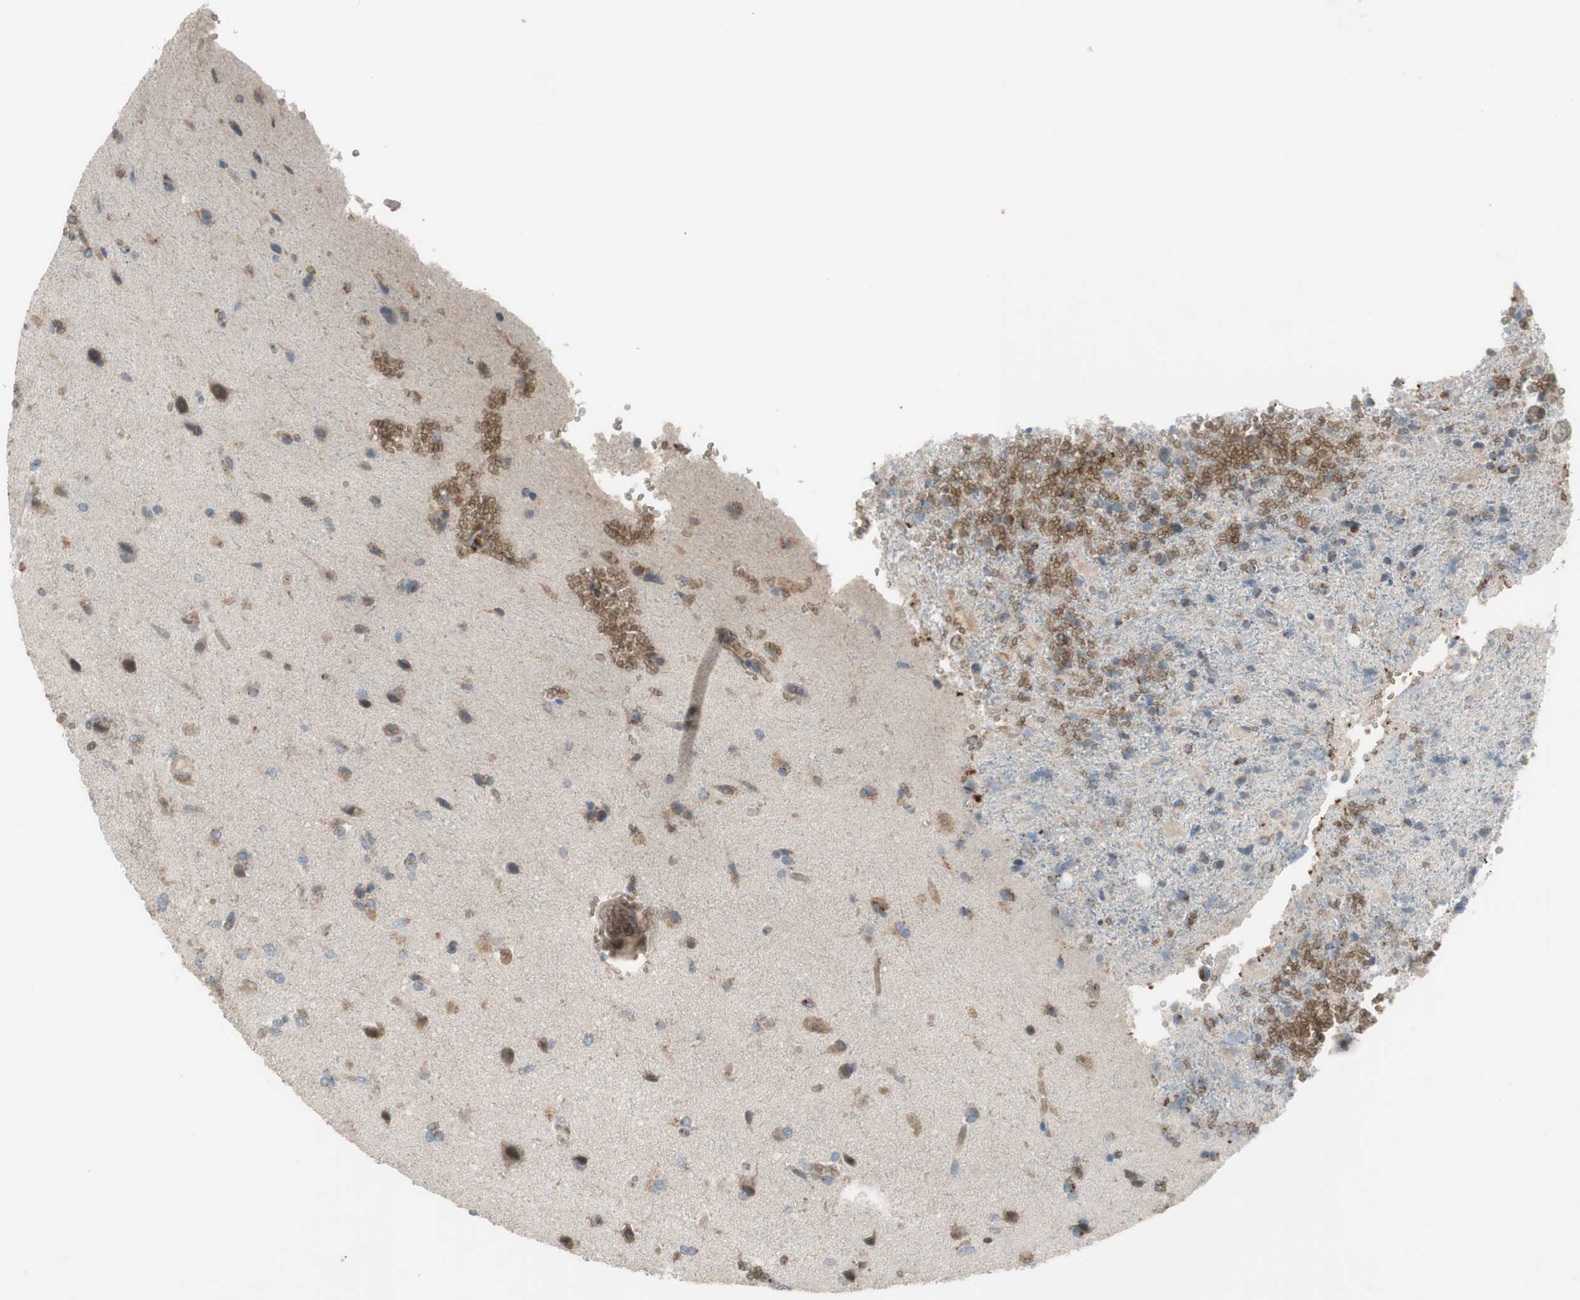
{"staining": {"intensity": "moderate", "quantity": "25%-75%", "location": "cytoplasmic/membranous"}, "tissue": "glioma", "cell_type": "Tumor cells", "image_type": "cancer", "snomed": [{"axis": "morphology", "description": "Glioma, malignant, High grade"}, {"axis": "topography", "description": "Brain"}], "caption": "Approximately 25%-75% of tumor cells in glioma reveal moderate cytoplasmic/membranous protein expression as visualized by brown immunohistochemical staining.", "gene": "GYPC", "patient": {"sex": "male", "age": 71}}